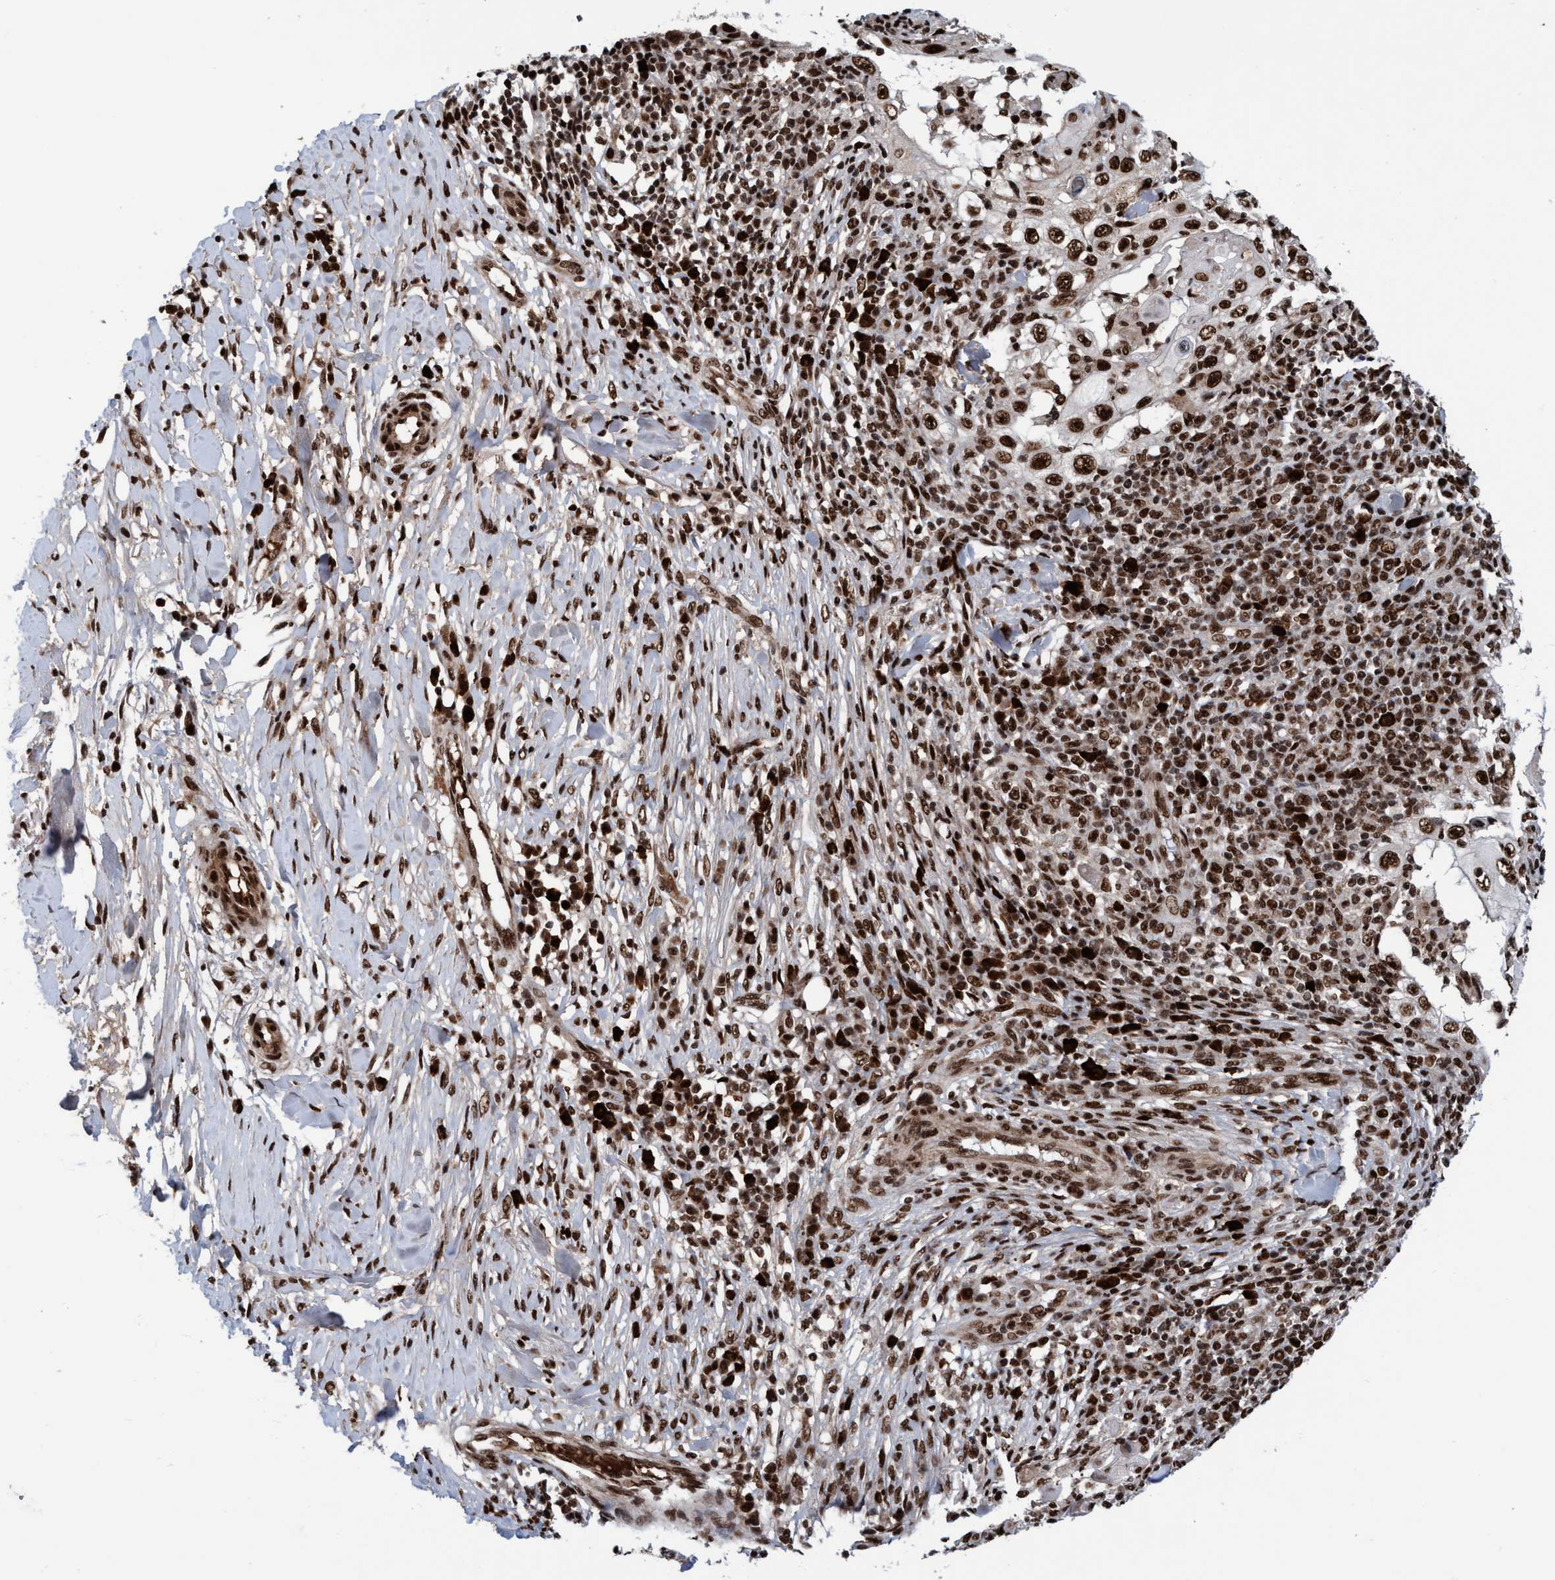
{"staining": {"intensity": "strong", "quantity": ">75%", "location": "nuclear"}, "tissue": "skin cancer", "cell_type": "Tumor cells", "image_type": "cancer", "snomed": [{"axis": "morphology", "description": "Squamous cell carcinoma, NOS"}, {"axis": "topography", "description": "Skin"}], "caption": "Immunohistochemistry (IHC) of human skin cancer (squamous cell carcinoma) displays high levels of strong nuclear staining in about >75% of tumor cells.", "gene": "TOPBP1", "patient": {"sex": "male", "age": 86}}